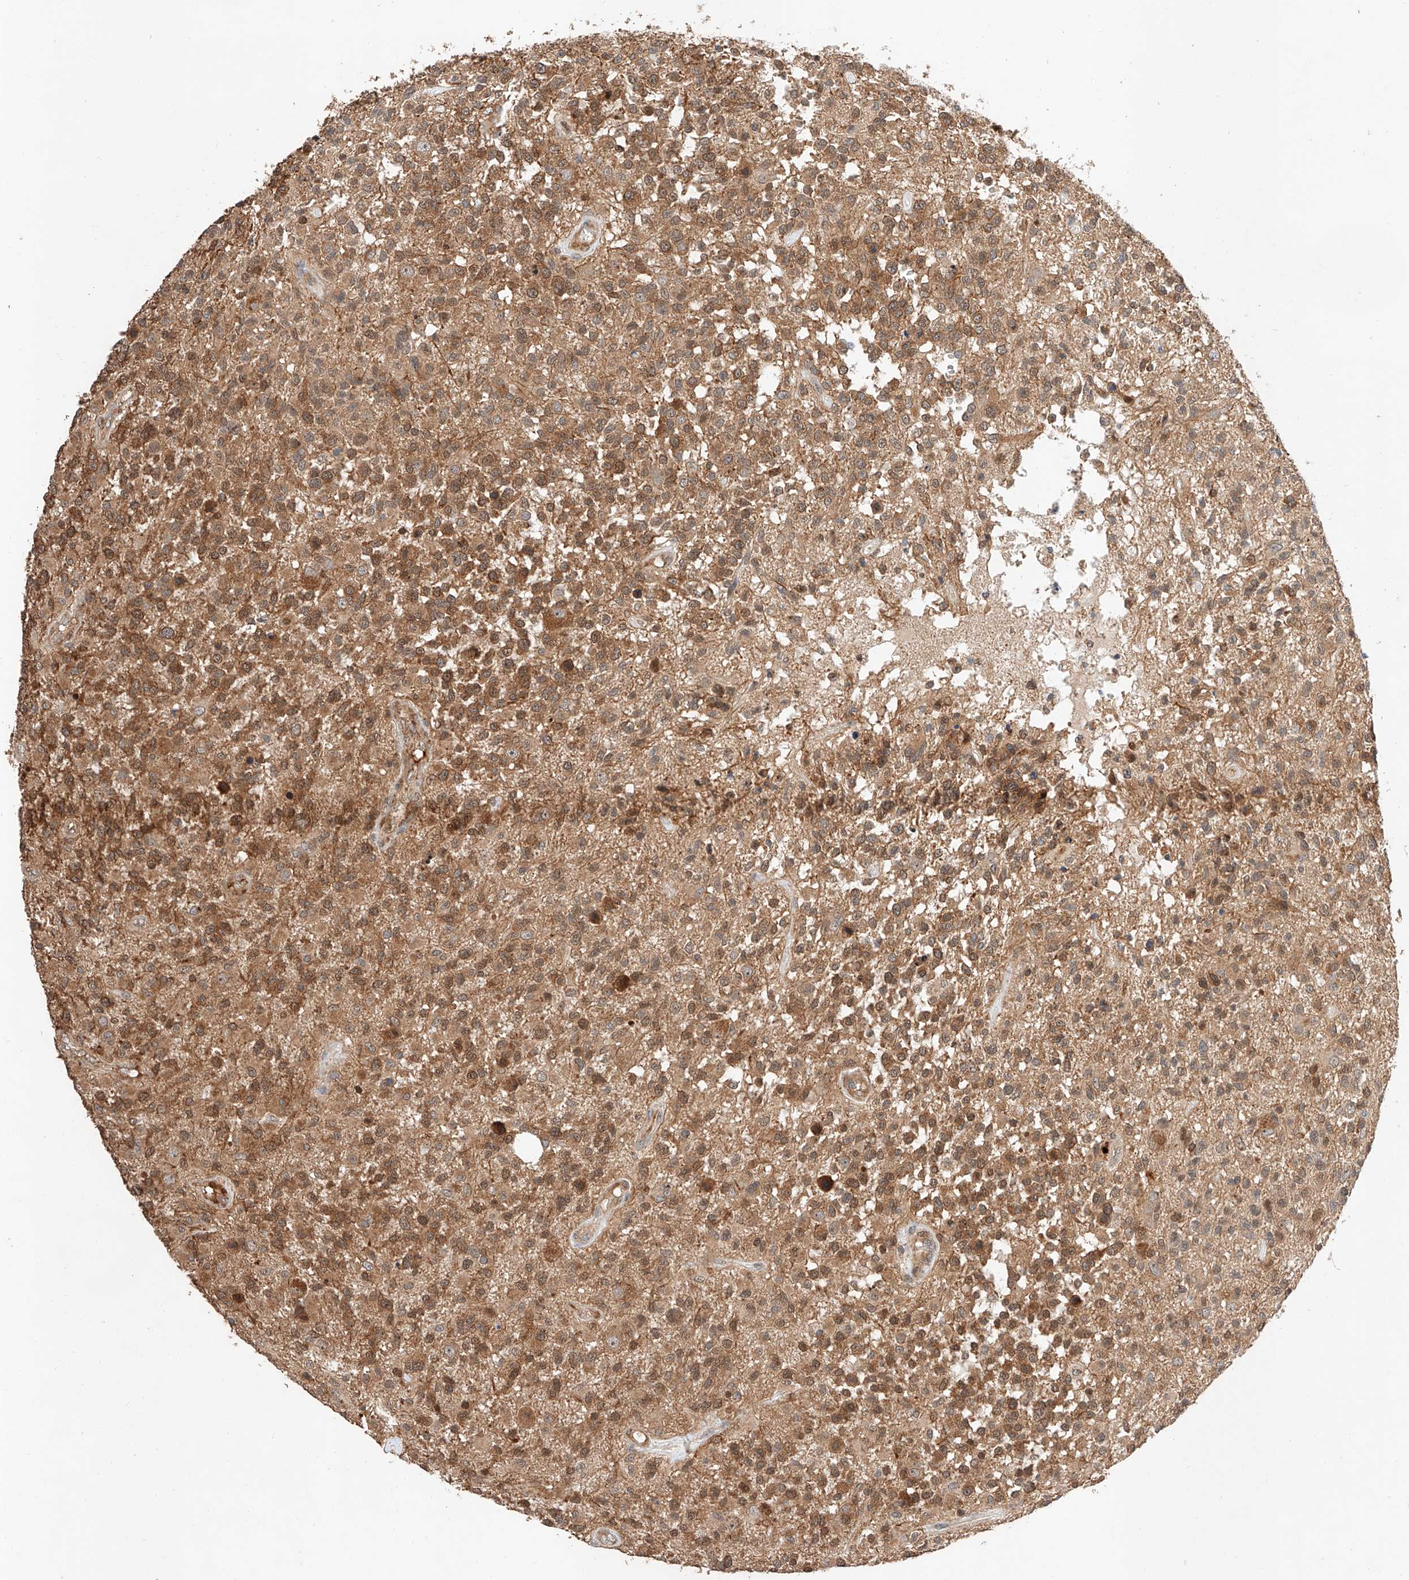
{"staining": {"intensity": "moderate", "quantity": ">75%", "location": "cytoplasmic/membranous,nuclear"}, "tissue": "glioma", "cell_type": "Tumor cells", "image_type": "cancer", "snomed": [{"axis": "morphology", "description": "Glioma, malignant, High grade"}, {"axis": "morphology", "description": "Glioblastoma, NOS"}, {"axis": "topography", "description": "Brain"}], "caption": "This histopathology image displays high-grade glioma (malignant) stained with immunohistochemistry to label a protein in brown. The cytoplasmic/membranous and nuclear of tumor cells show moderate positivity for the protein. Nuclei are counter-stained blue.", "gene": "RAB23", "patient": {"sex": "male", "age": 60}}